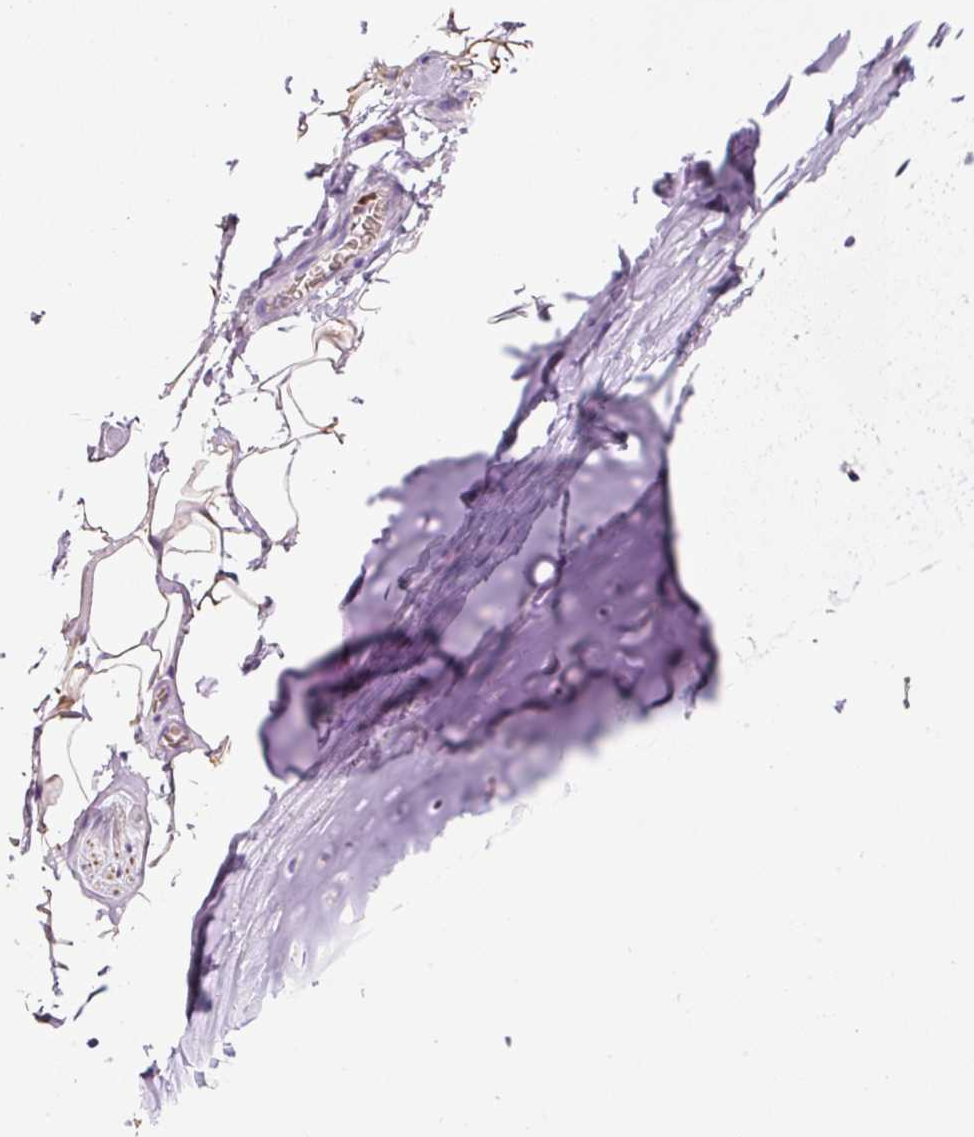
{"staining": {"intensity": "negative", "quantity": "none", "location": "none"}, "tissue": "adipose tissue", "cell_type": "Adipocytes", "image_type": "normal", "snomed": [{"axis": "morphology", "description": "Normal tissue, NOS"}, {"axis": "topography", "description": "Cartilage tissue"}, {"axis": "topography", "description": "Bronchus"}, {"axis": "topography", "description": "Peripheral nerve tissue"}], "caption": "A high-resolution histopathology image shows IHC staining of benign adipose tissue, which reveals no significant staining in adipocytes. (DAB IHC with hematoxylin counter stain).", "gene": "TMEM8B", "patient": {"sex": "male", "age": 67}}